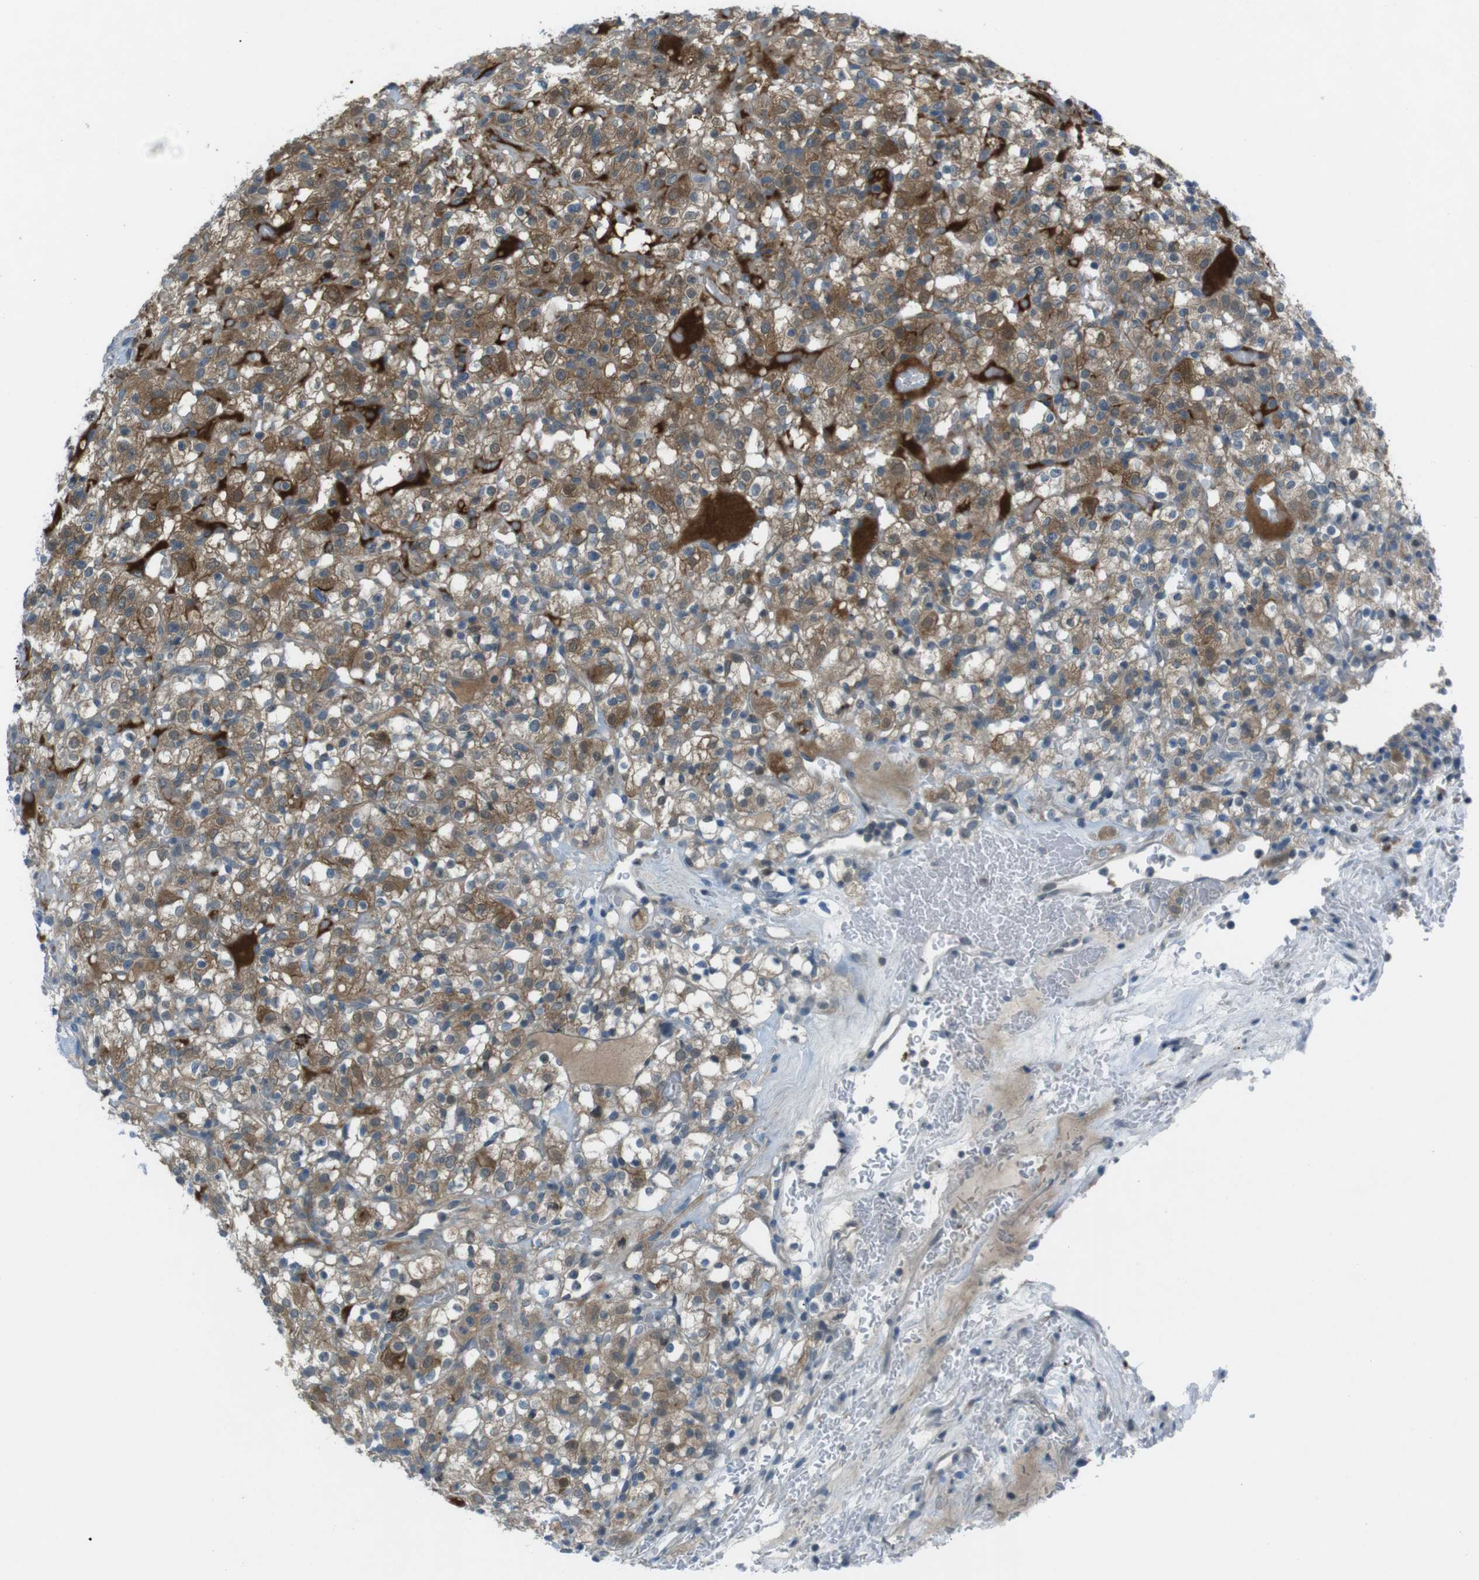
{"staining": {"intensity": "moderate", "quantity": ">75%", "location": "cytoplasmic/membranous"}, "tissue": "renal cancer", "cell_type": "Tumor cells", "image_type": "cancer", "snomed": [{"axis": "morphology", "description": "Normal tissue, NOS"}, {"axis": "morphology", "description": "Adenocarcinoma, NOS"}, {"axis": "topography", "description": "Kidney"}], "caption": "High-power microscopy captured an immunohistochemistry (IHC) image of renal cancer (adenocarcinoma), revealing moderate cytoplasmic/membranous positivity in approximately >75% of tumor cells.", "gene": "ZDHHC20", "patient": {"sex": "female", "age": 72}}